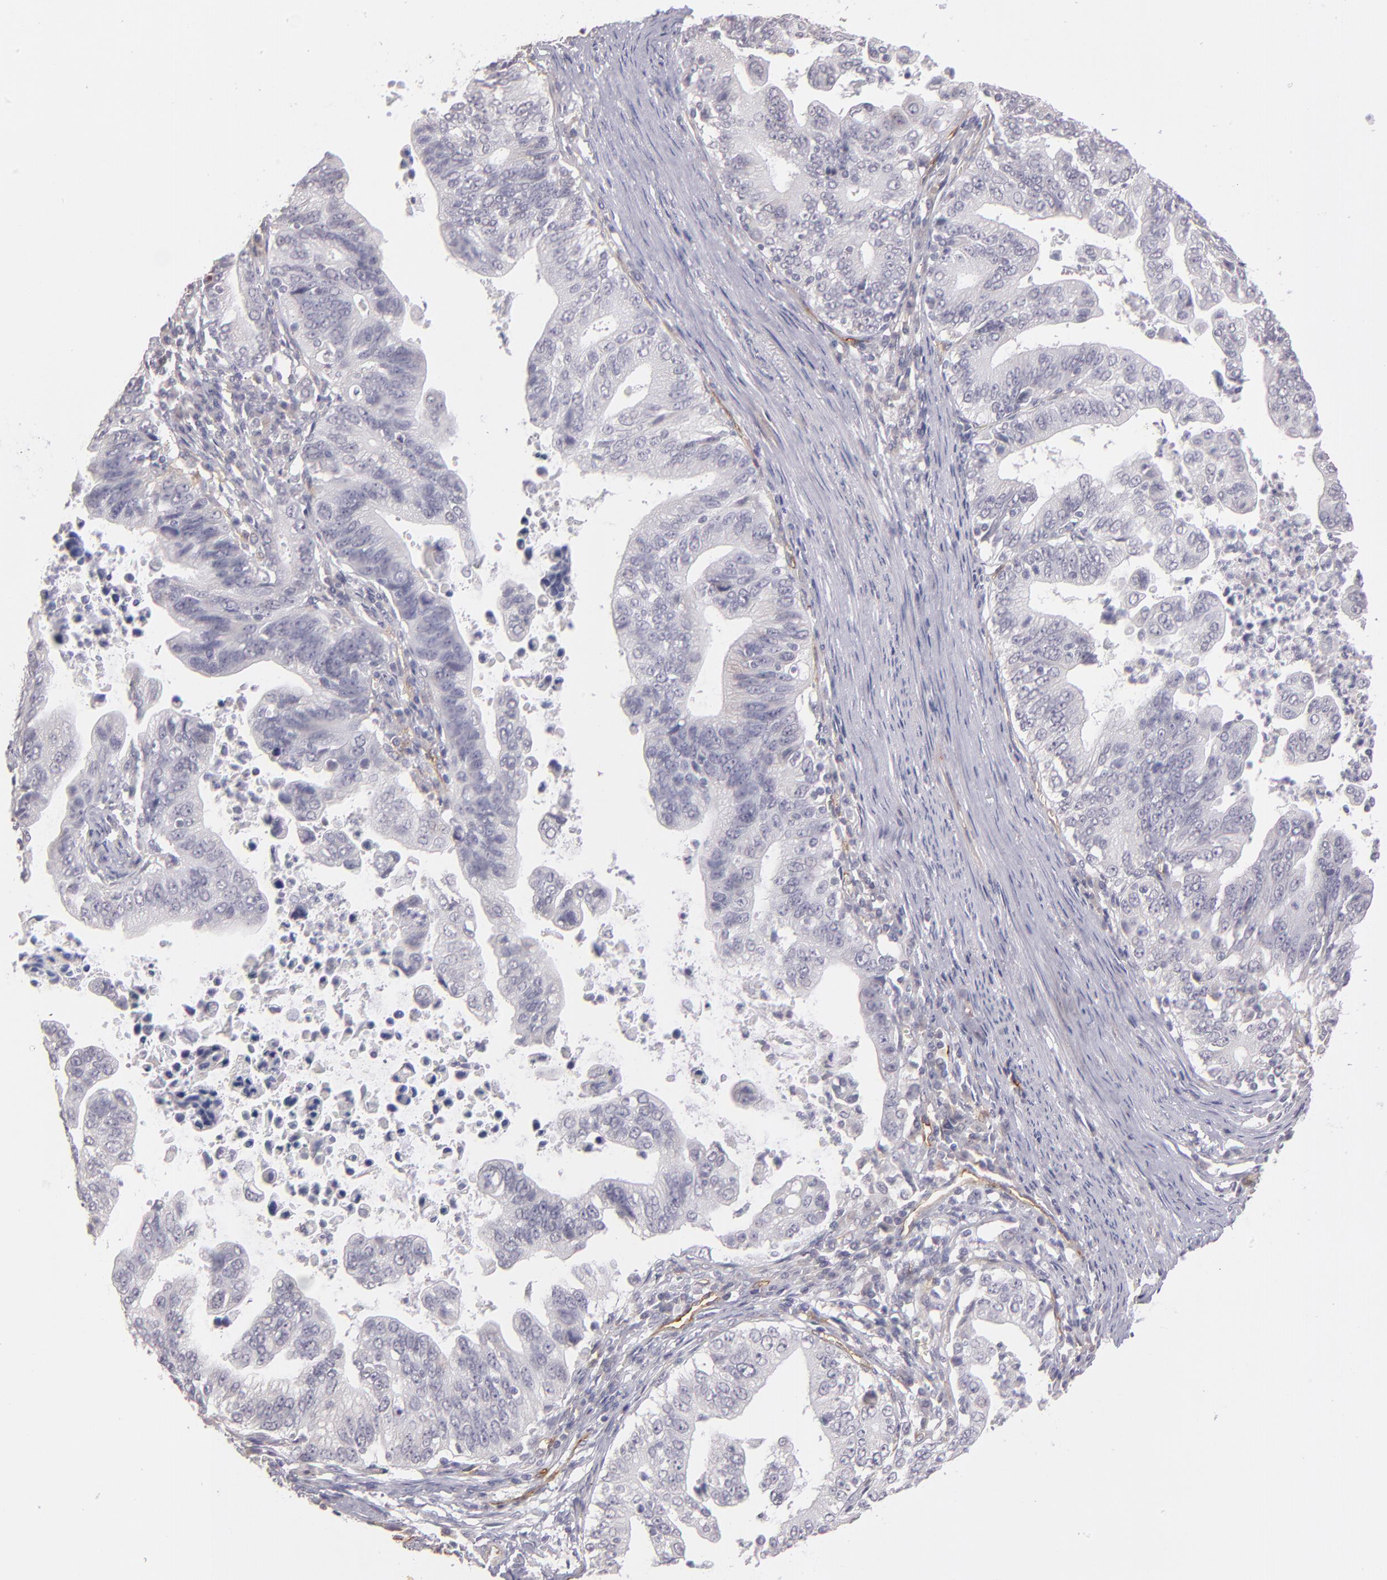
{"staining": {"intensity": "negative", "quantity": "none", "location": "none"}, "tissue": "stomach cancer", "cell_type": "Tumor cells", "image_type": "cancer", "snomed": [{"axis": "morphology", "description": "Adenocarcinoma, NOS"}, {"axis": "topography", "description": "Stomach, upper"}], "caption": "This is a micrograph of immunohistochemistry staining of stomach cancer (adenocarcinoma), which shows no expression in tumor cells.", "gene": "THBD", "patient": {"sex": "female", "age": 50}}